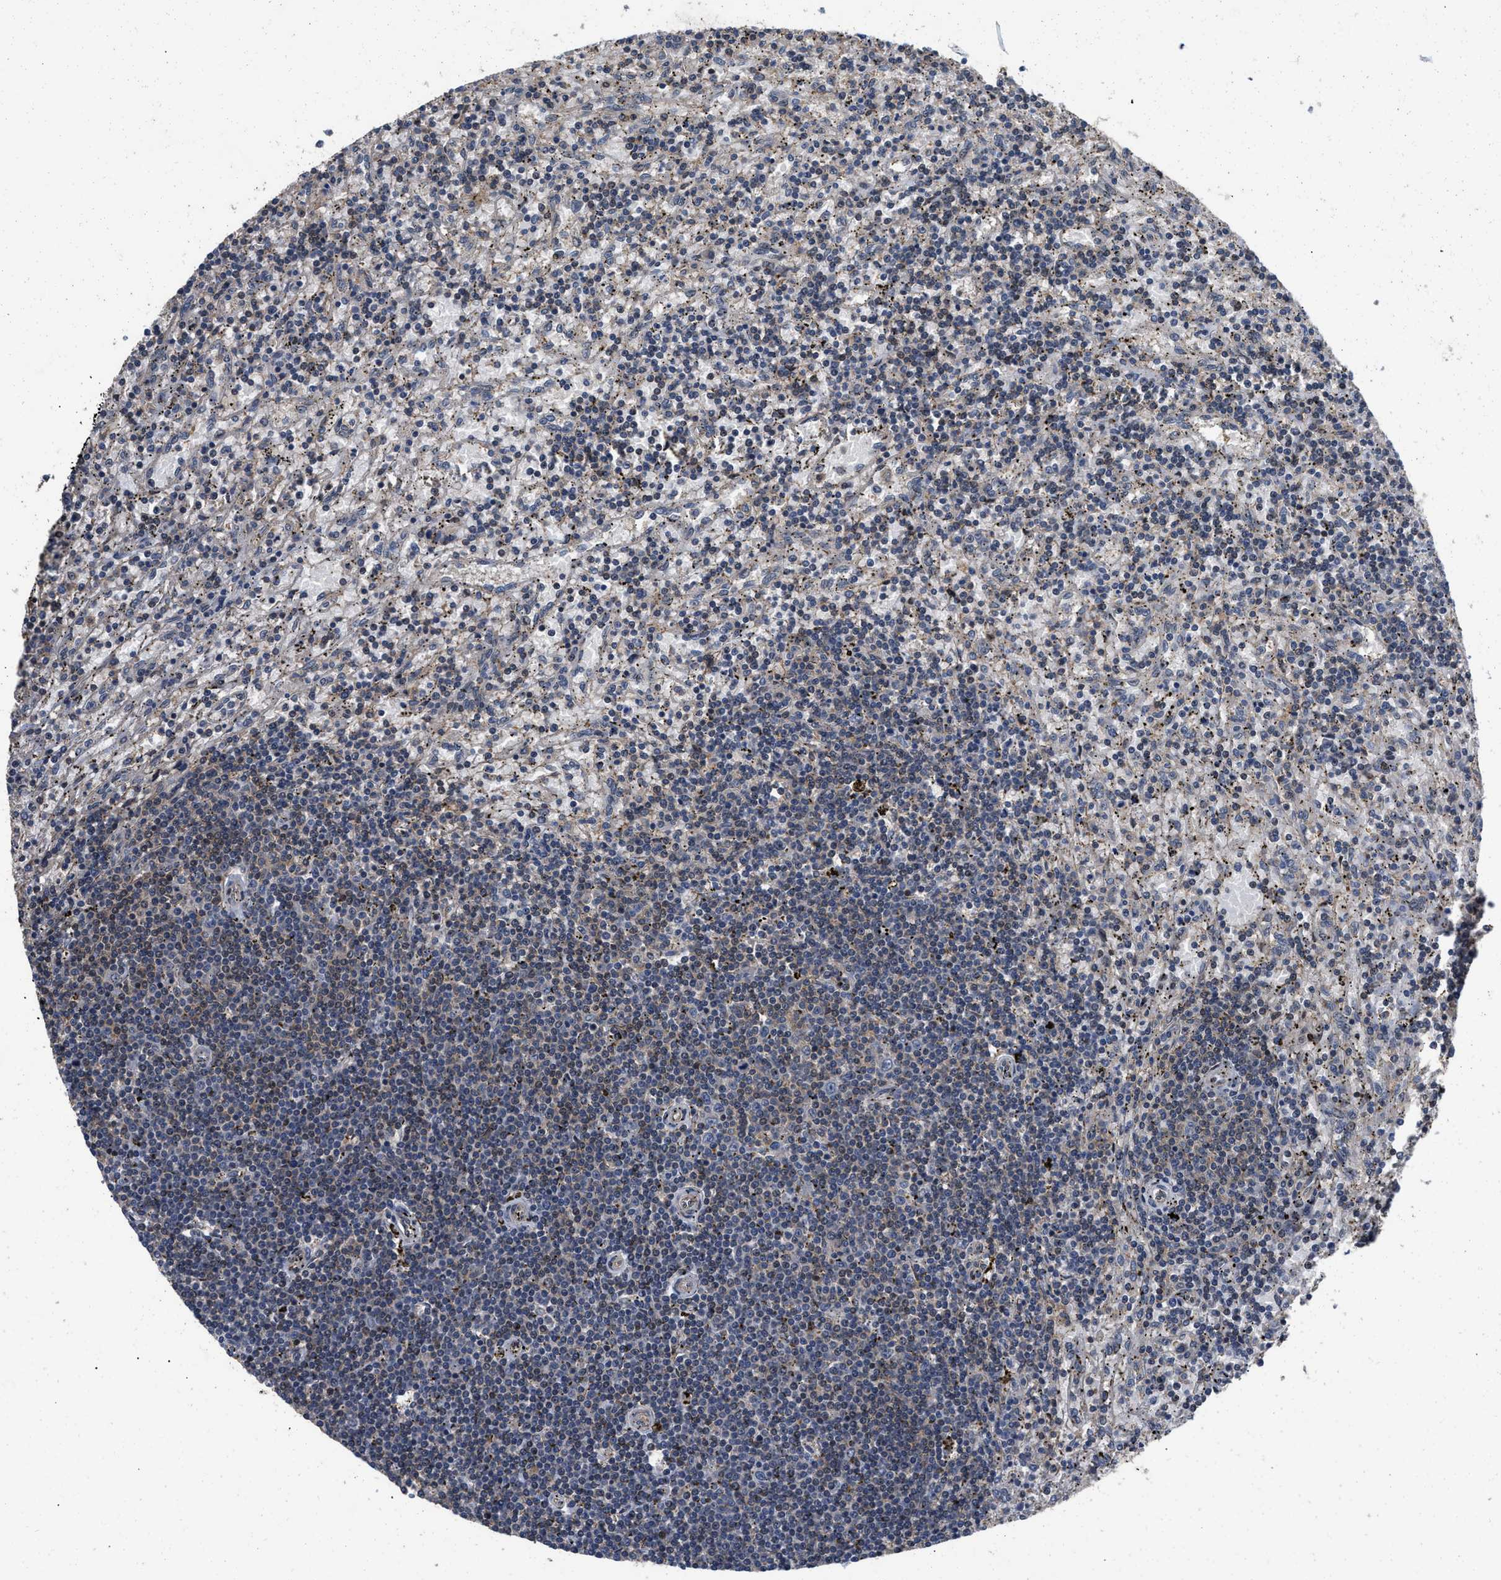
{"staining": {"intensity": "weak", "quantity": "<25%", "location": "cytoplasmic/membranous"}, "tissue": "lymphoma", "cell_type": "Tumor cells", "image_type": "cancer", "snomed": [{"axis": "morphology", "description": "Malignant lymphoma, non-Hodgkin's type, Low grade"}, {"axis": "topography", "description": "Spleen"}], "caption": "A photomicrograph of malignant lymphoma, non-Hodgkin's type (low-grade) stained for a protein reveals no brown staining in tumor cells.", "gene": "PRDM14", "patient": {"sex": "male", "age": 76}}